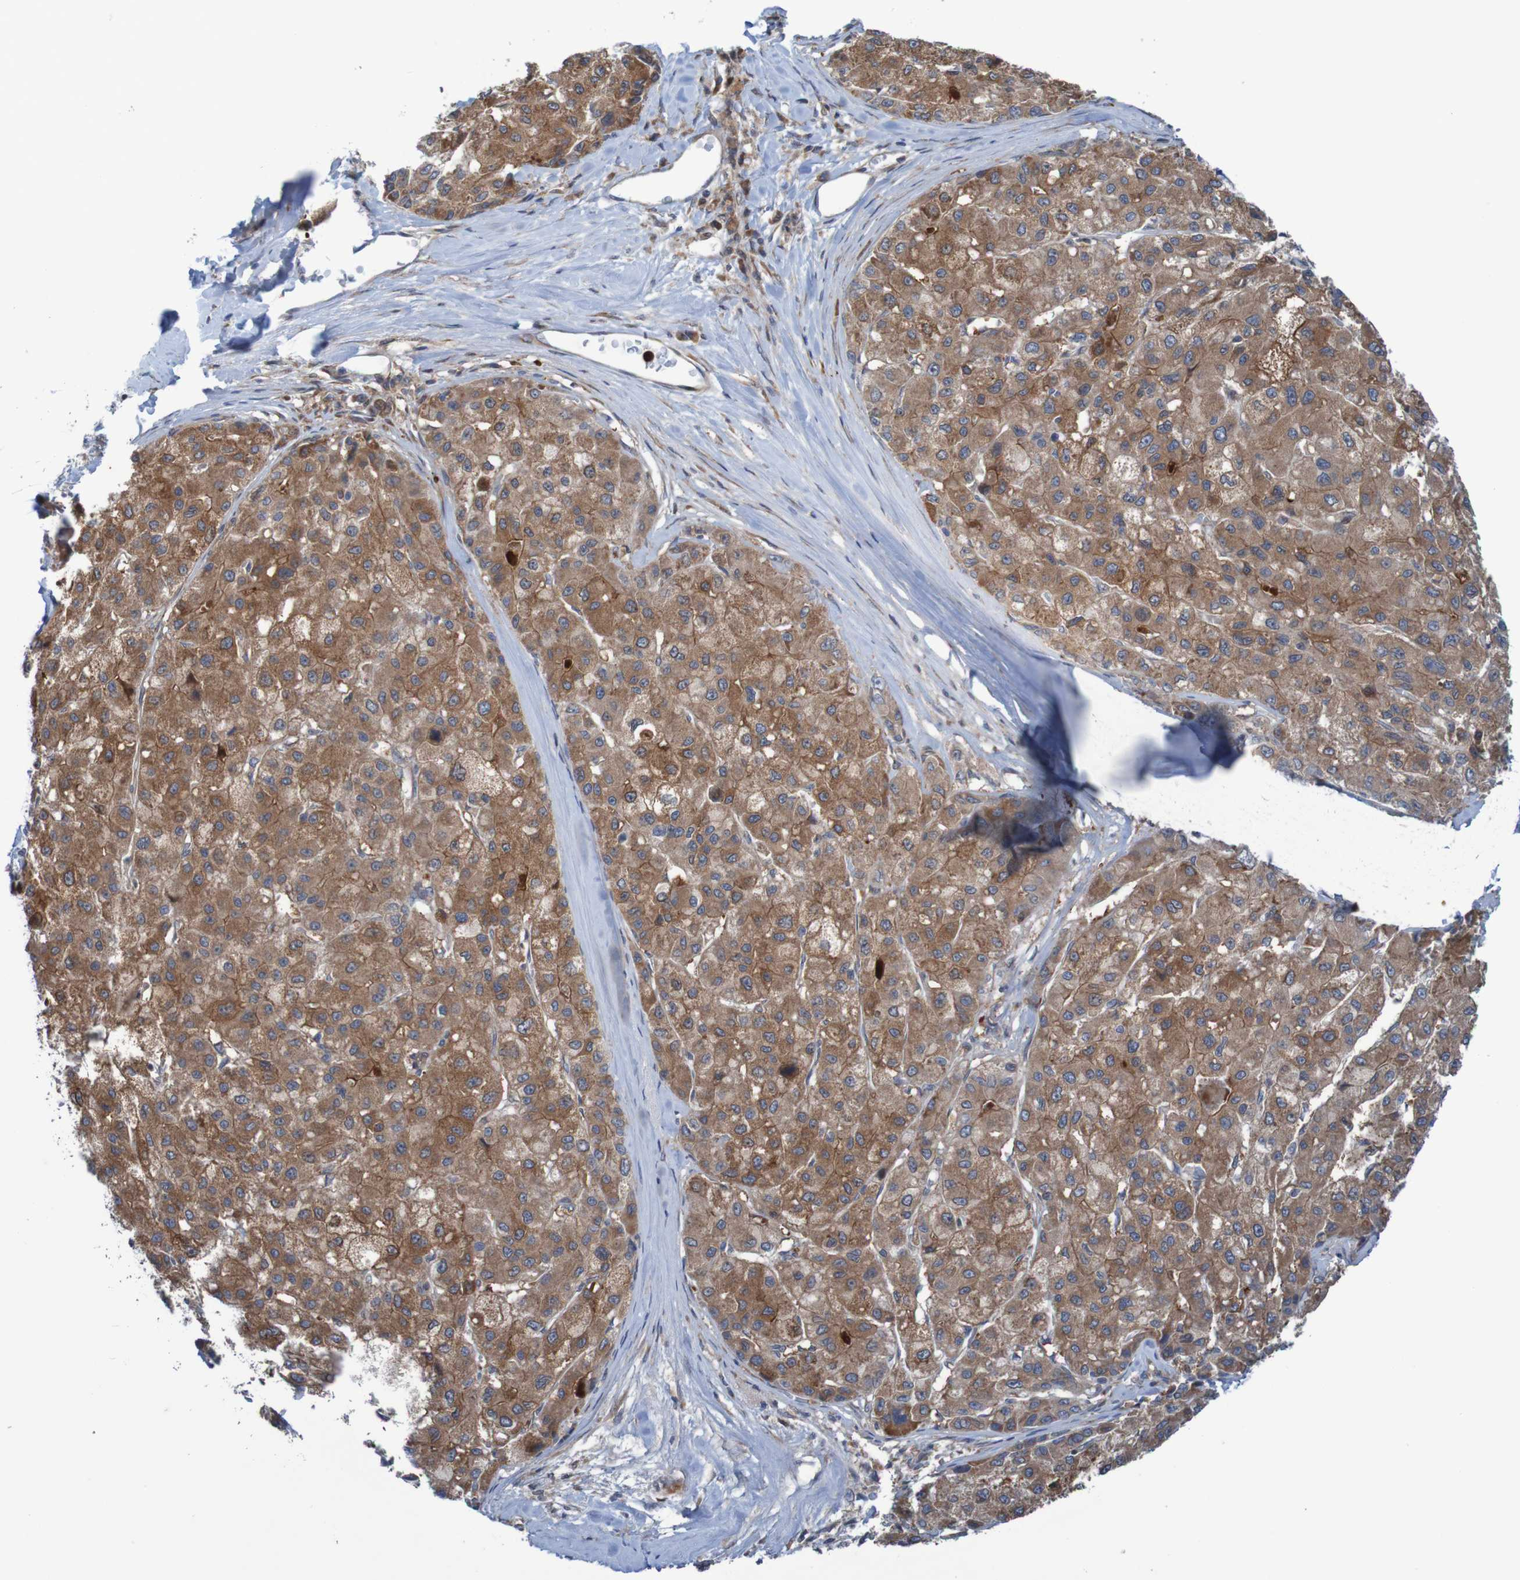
{"staining": {"intensity": "strong", "quantity": ">75%", "location": "cytoplasmic/membranous"}, "tissue": "liver cancer", "cell_type": "Tumor cells", "image_type": "cancer", "snomed": [{"axis": "morphology", "description": "Carcinoma, Hepatocellular, NOS"}, {"axis": "topography", "description": "Liver"}], "caption": "DAB immunohistochemical staining of liver hepatocellular carcinoma demonstrates strong cytoplasmic/membranous protein staining in approximately >75% of tumor cells. Nuclei are stained in blue.", "gene": "ANGPT4", "patient": {"sex": "male", "age": 80}}